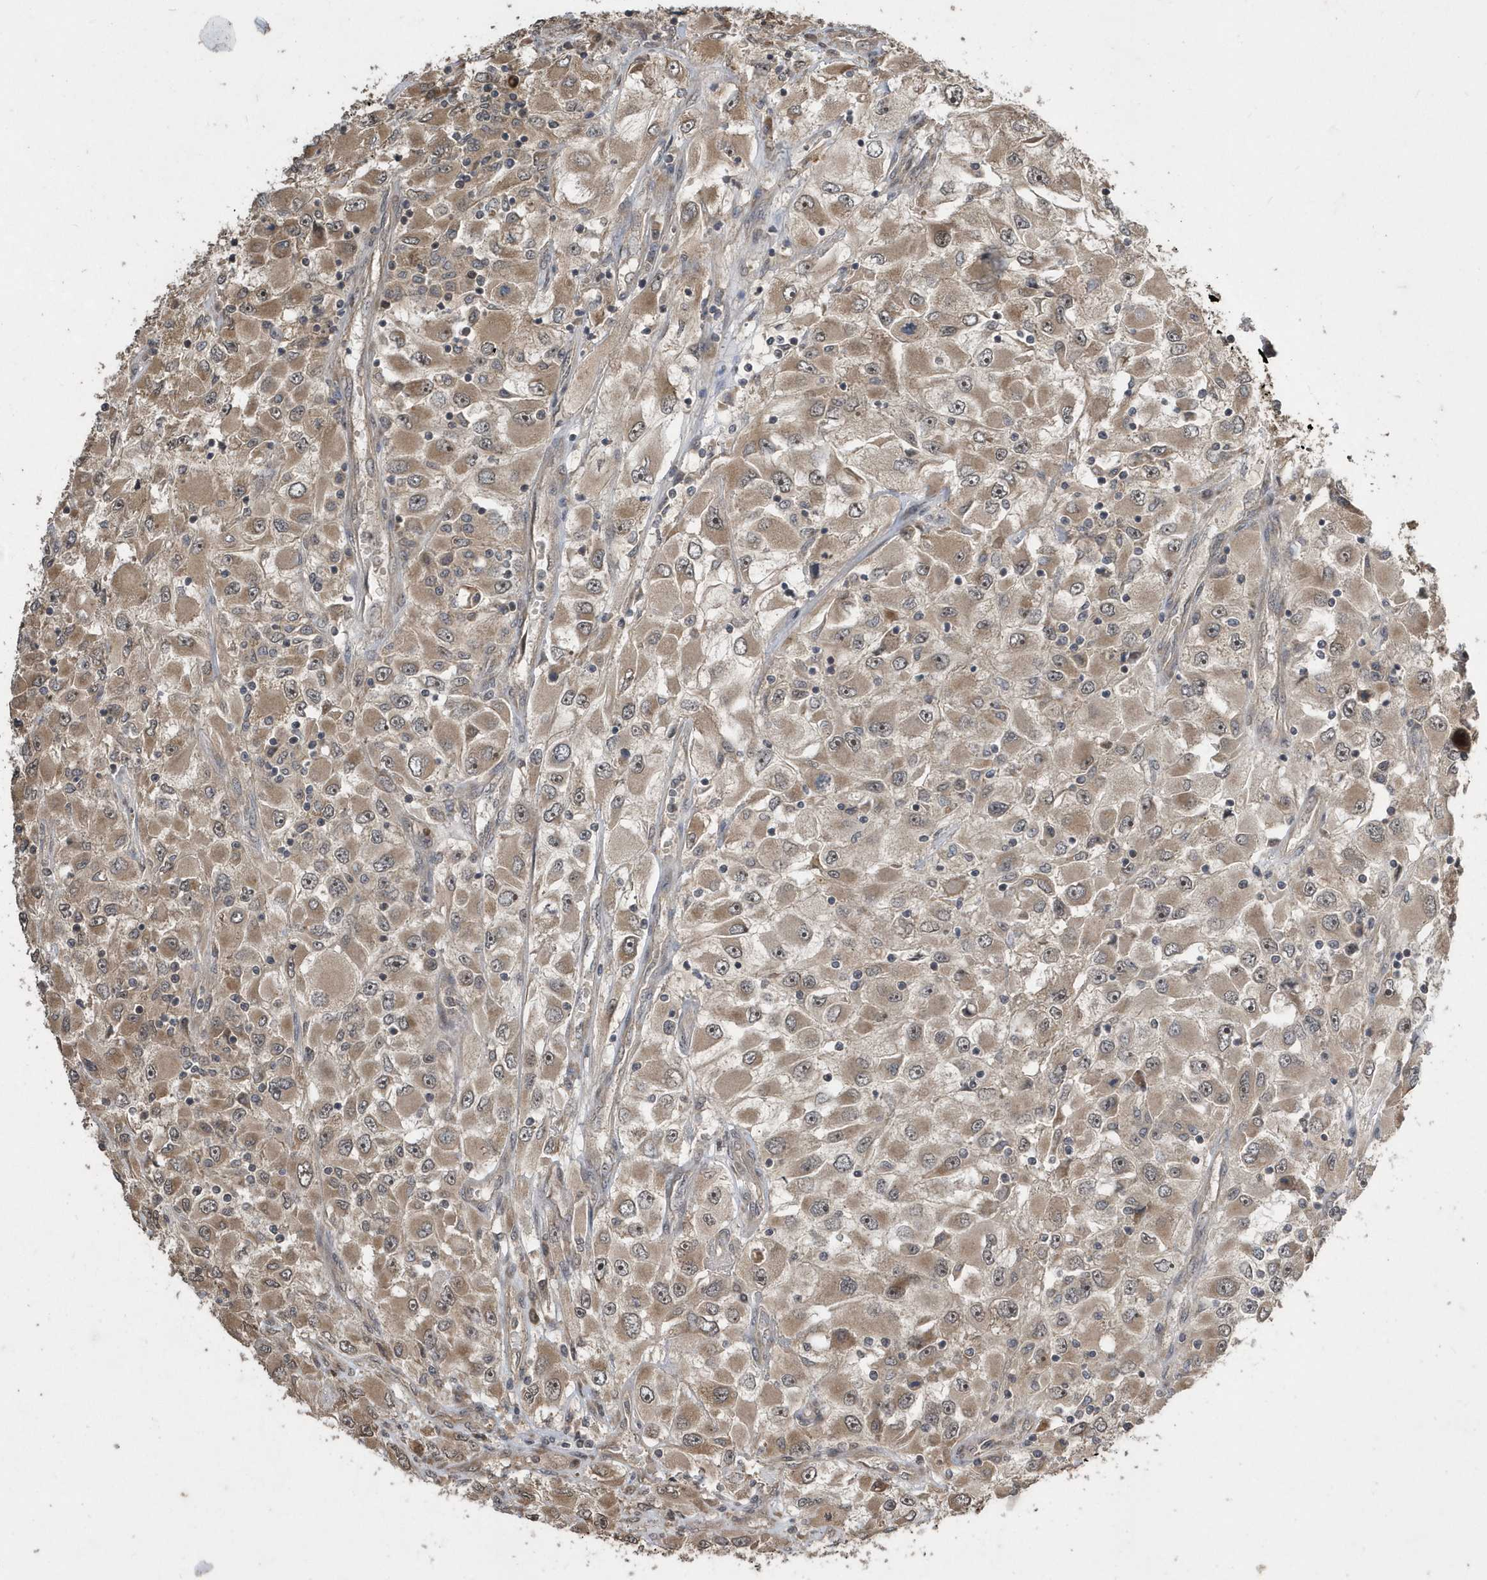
{"staining": {"intensity": "weak", "quantity": ">75%", "location": "cytoplasmic/membranous"}, "tissue": "renal cancer", "cell_type": "Tumor cells", "image_type": "cancer", "snomed": [{"axis": "morphology", "description": "Adenocarcinoma, NOS"}, {"axis": "topography", "description": "Kidney"}], "caption": "Immunohistochemistry (IHC) image of neoplastic tissue: adenocarcinoma (renal) stained using immunohistochemistry (IHC) reveals low levels of weak protein expression localized specifically in the cytoplasmic/membranous of tumor cells, appearing as a cytoplasmic/membranous brown color.", "gene": "WASHC5", "patient": {"sex": "female", "age": 52}}